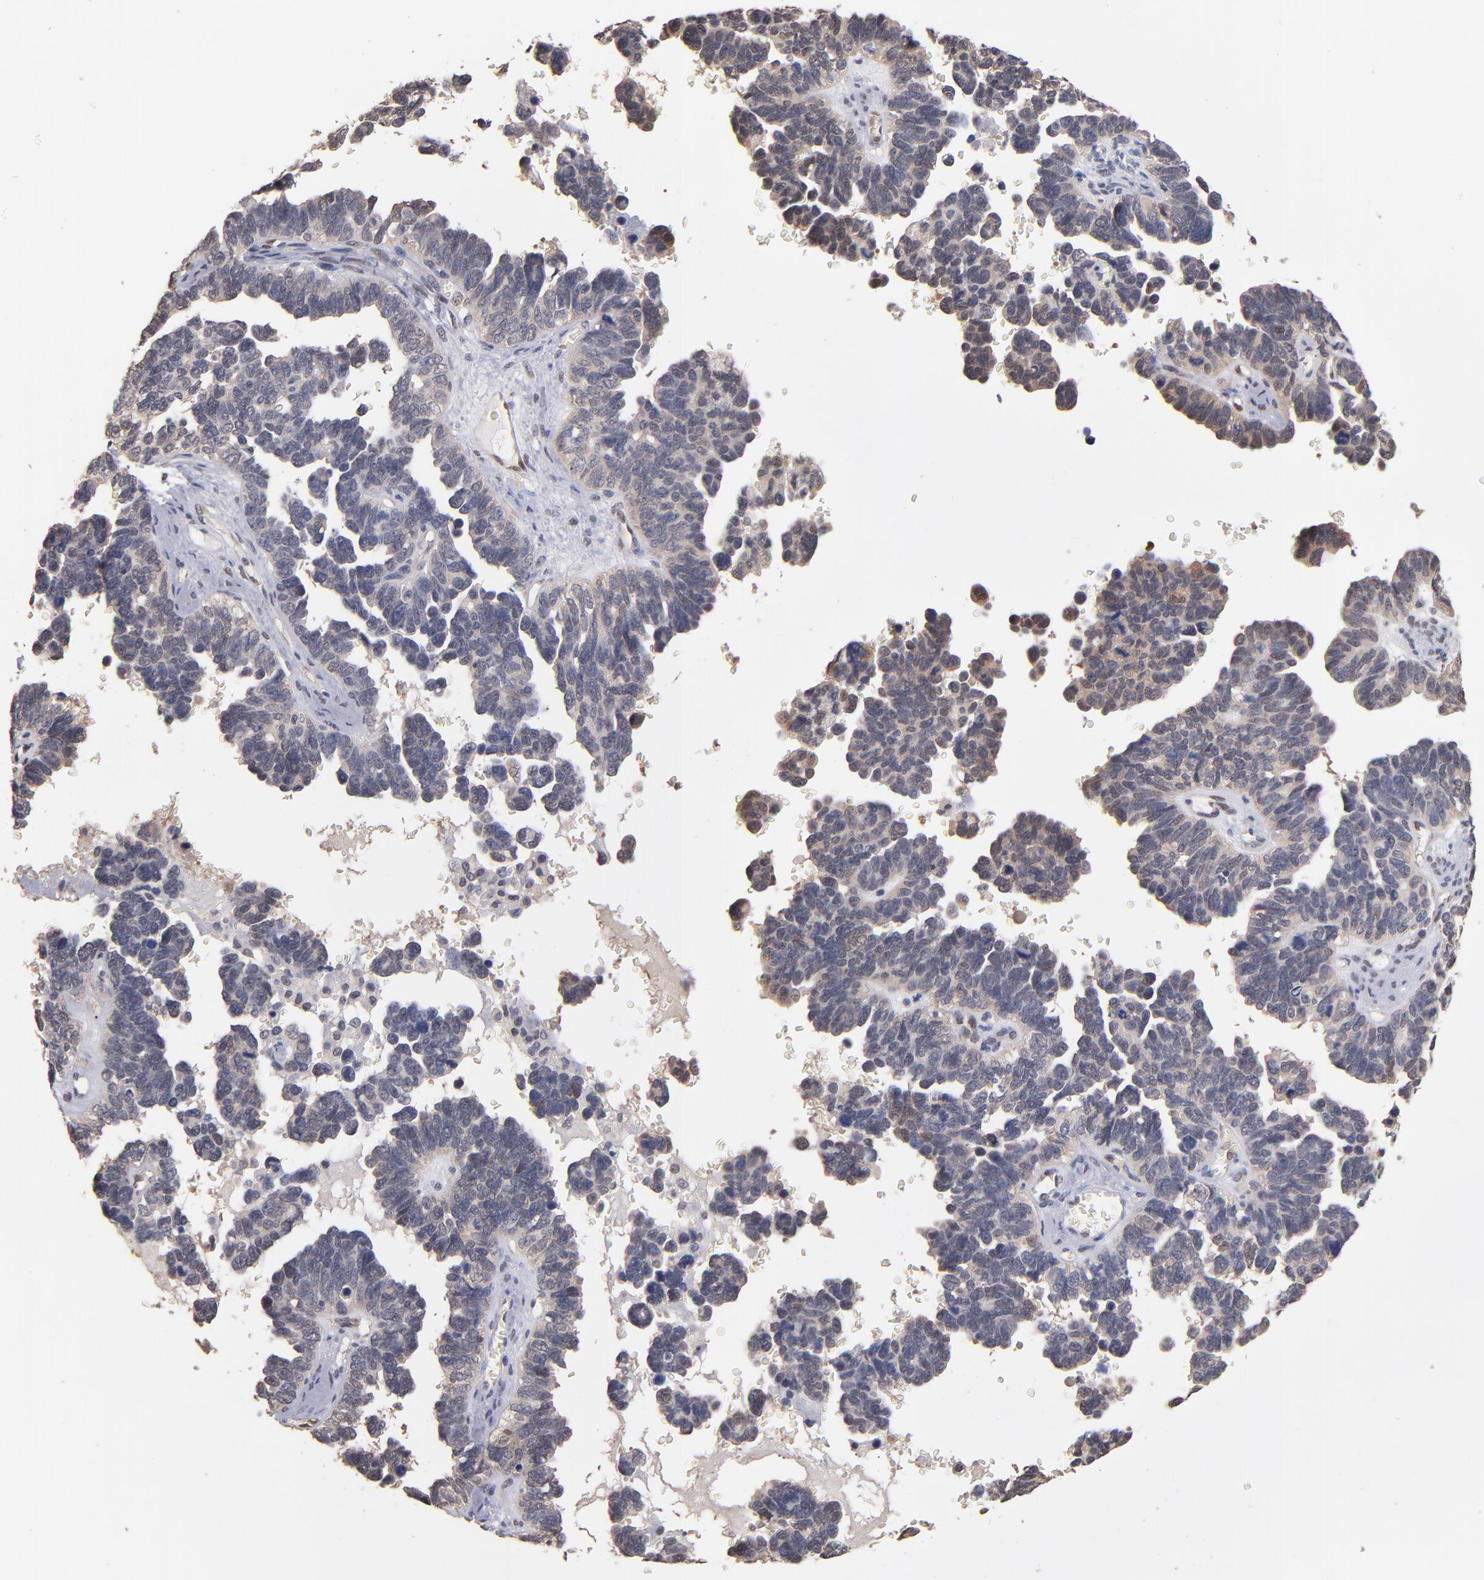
{"staining": {"intensity": "weak", "quantity": "25%-75%", "location": "cytoplasmic/membranous,nuclear"}, "tissue": "ovarian cancer", "cell_type": "Tumor cells", "image_type": "cancer", "snomed": [{"axis": "morphology", "description": "Cystadenocarcinoma, serous, NOS"}, {"axis": "topography", "description": "Ovary"}], "caption": "An IHC image of neoplastic tissue is shown. Protein staining in brown shows weak cytoplasmic/membranous and nuclear positivity in ovarian cancer (serous cystadenocarcinoma) within tumor cells.", "gene": "PSMD10", "patient": {"sex": "female", "age": 69}}